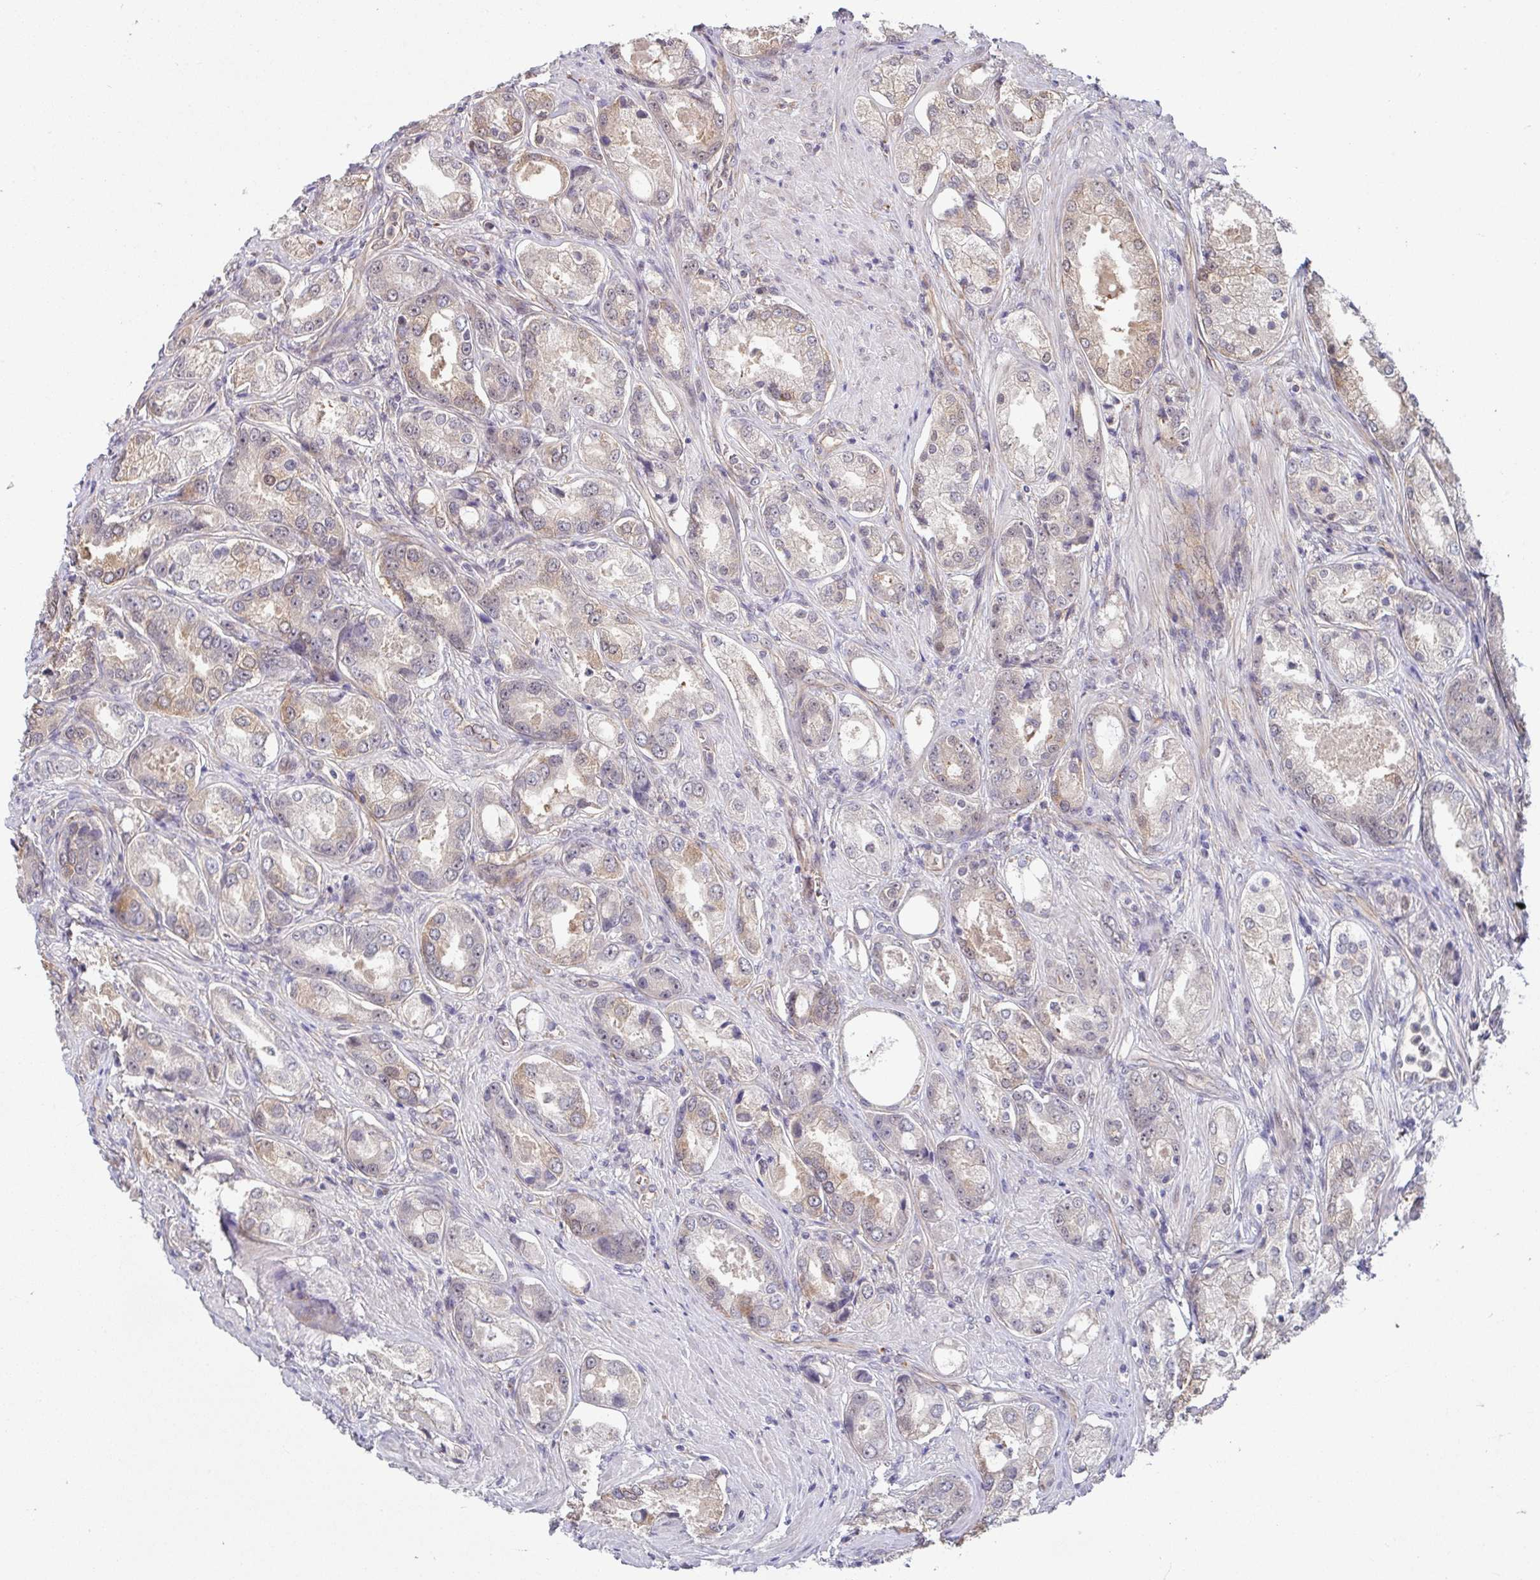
{"staining": {"intensity": "weak", "quantity": "<25%", "location": "cytoplasmic/membranous"}, "tissue": "prostate cancer", "cell_type": "Tumor cells", "image_type": "cancer", "snomed": [{"axis": "morphology", "description": "Adenocarcinoma, Low grade"}, {"axis": "topography", "description": "Prostate"}], "caption": "This is an immunohistochemistry (IHC) photomicrograph of human prostate low-grade adenocarcinoma. There is no expression in tumor cells.", "gene": "STYXL1", "patient": {"sex": "male", "age": 68}}